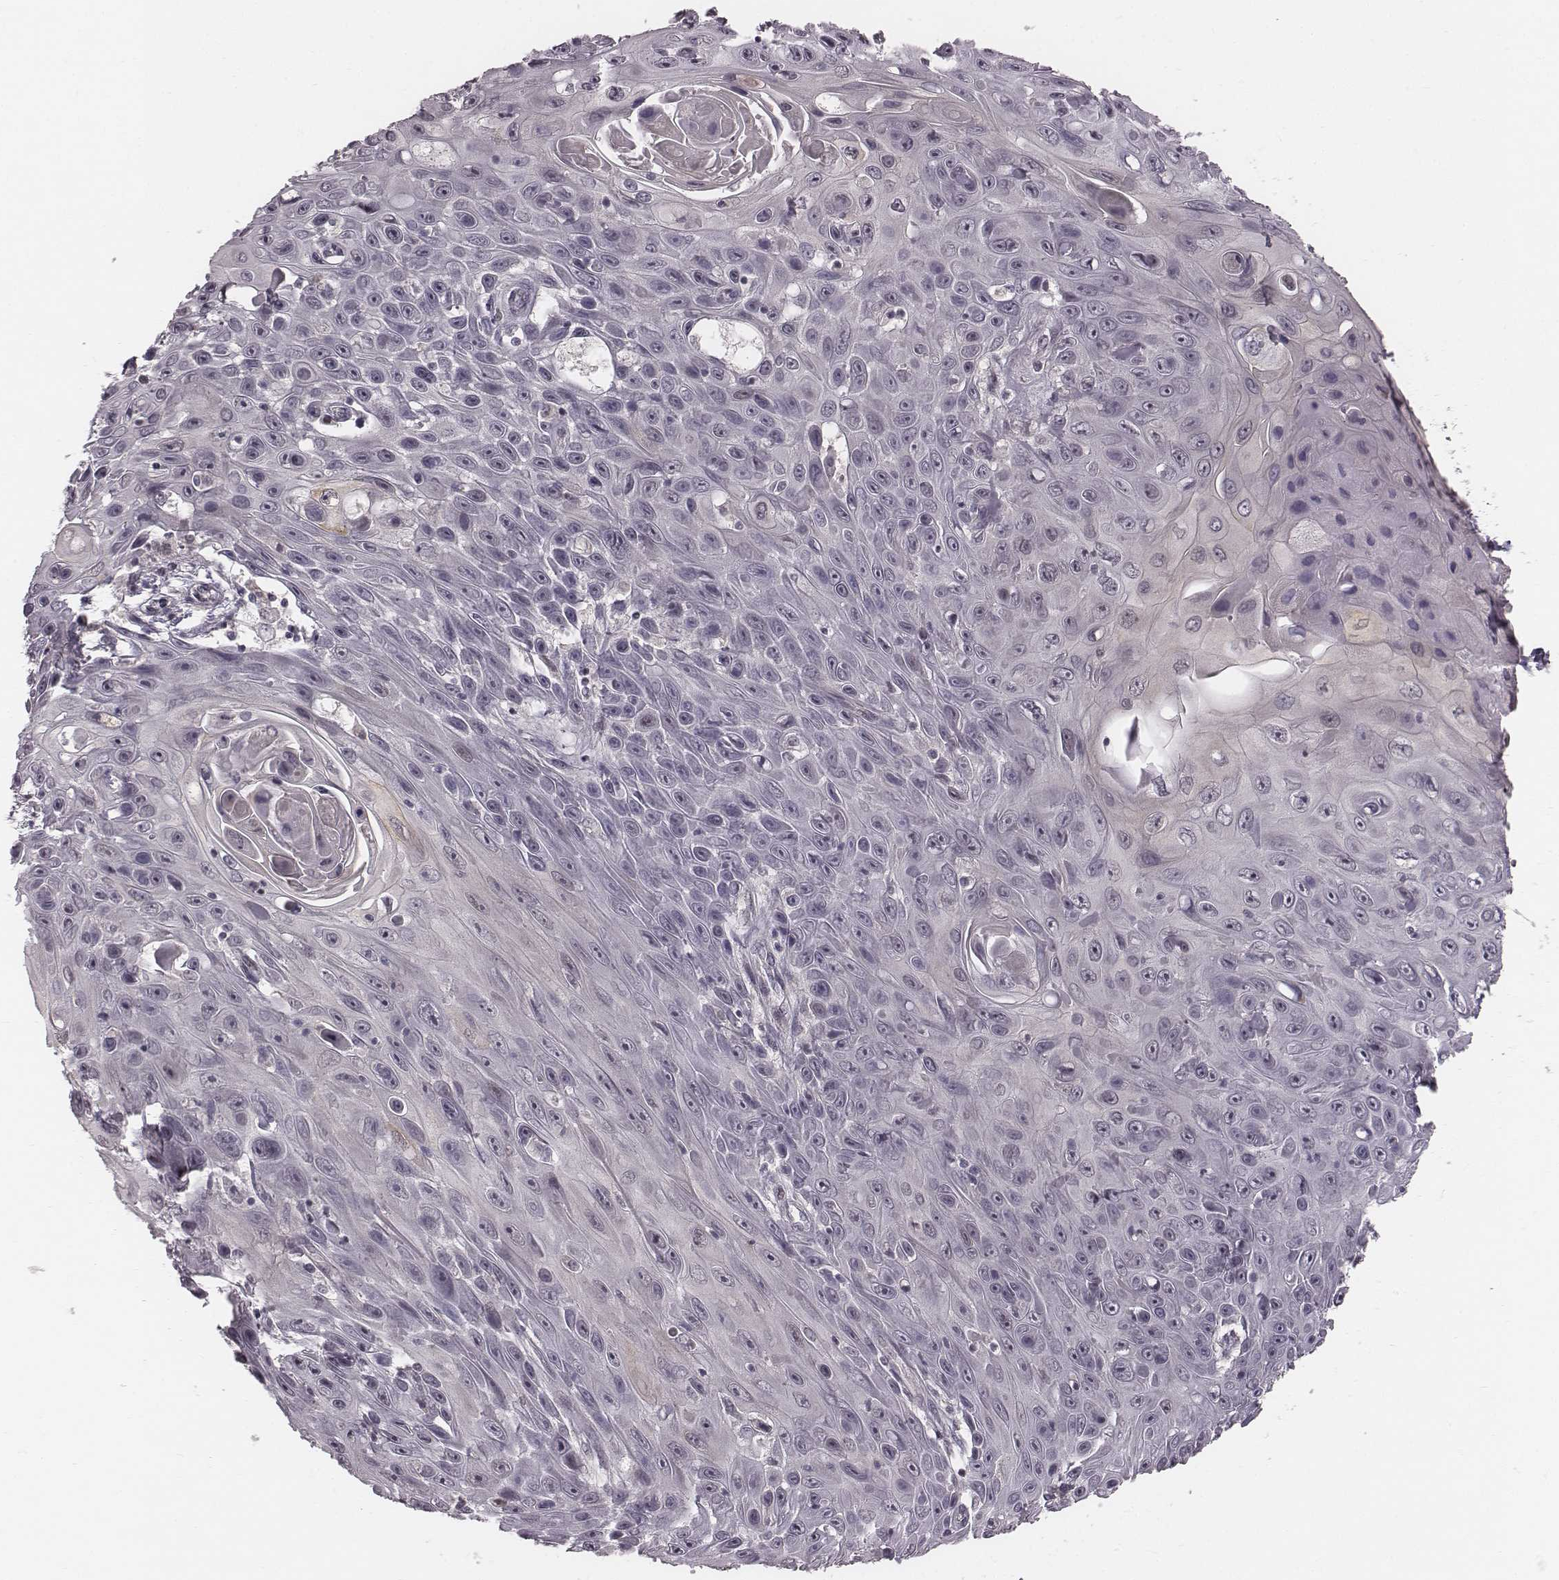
{"staining": {"intensity": "negative", "quantity": "none", "location": "none"}, "tissue": "skin cancer", "cell_type": "Tumor cells", "image_type": "cancer", "snomed": [{"axis": "morphology", "description": "Squamous cell carcinoma, NOS"}, {"axis": "topography", "description": "Skin"}], "caption": "Immunohistochemistry (IHC) of squamous cell carcinoma (skin) demonstrates no staining in tumor cells.", "gene": "IQCG", "patient": {"sex": "male", "age": 82}}